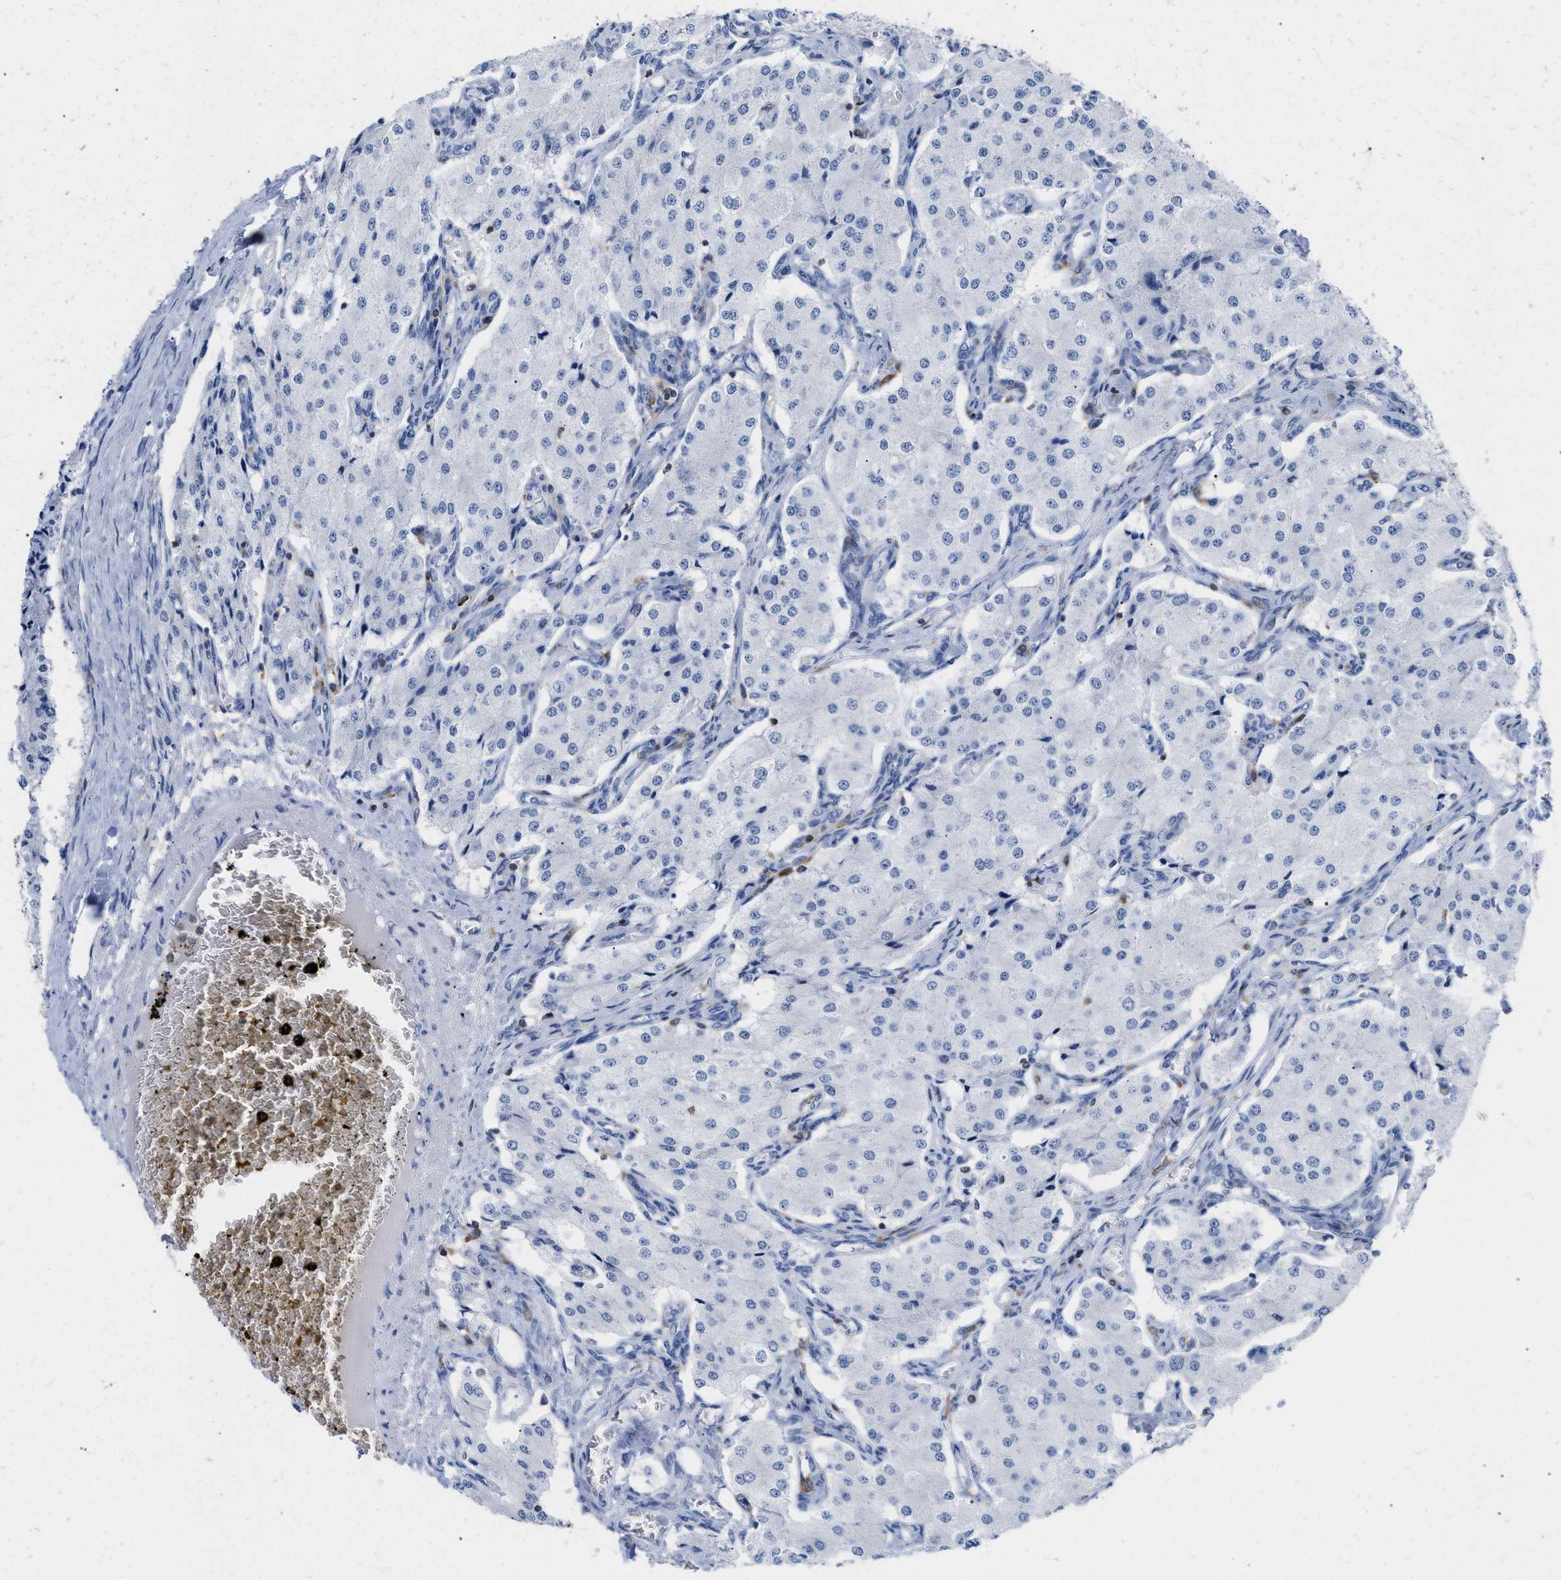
{"staining": {"intensity": "negative", "quantity": "none", "location": "none"}, "tissue": "carcinoid", "cell_type": "Tumor cells", "image_type": "cancer", "snomed": [{"axis": "morphology", "description": "Carcinoid, malignant, NOS"}, {"axis": "topography", "description": "Colon"}], "caption": "Immunohistochemistry (IHC) image of carcinoid stained for a protein (brown), which shows no expression in tumor cells.", "gene": "LCP1", "patient": {"sex": "female", "age": 52}}